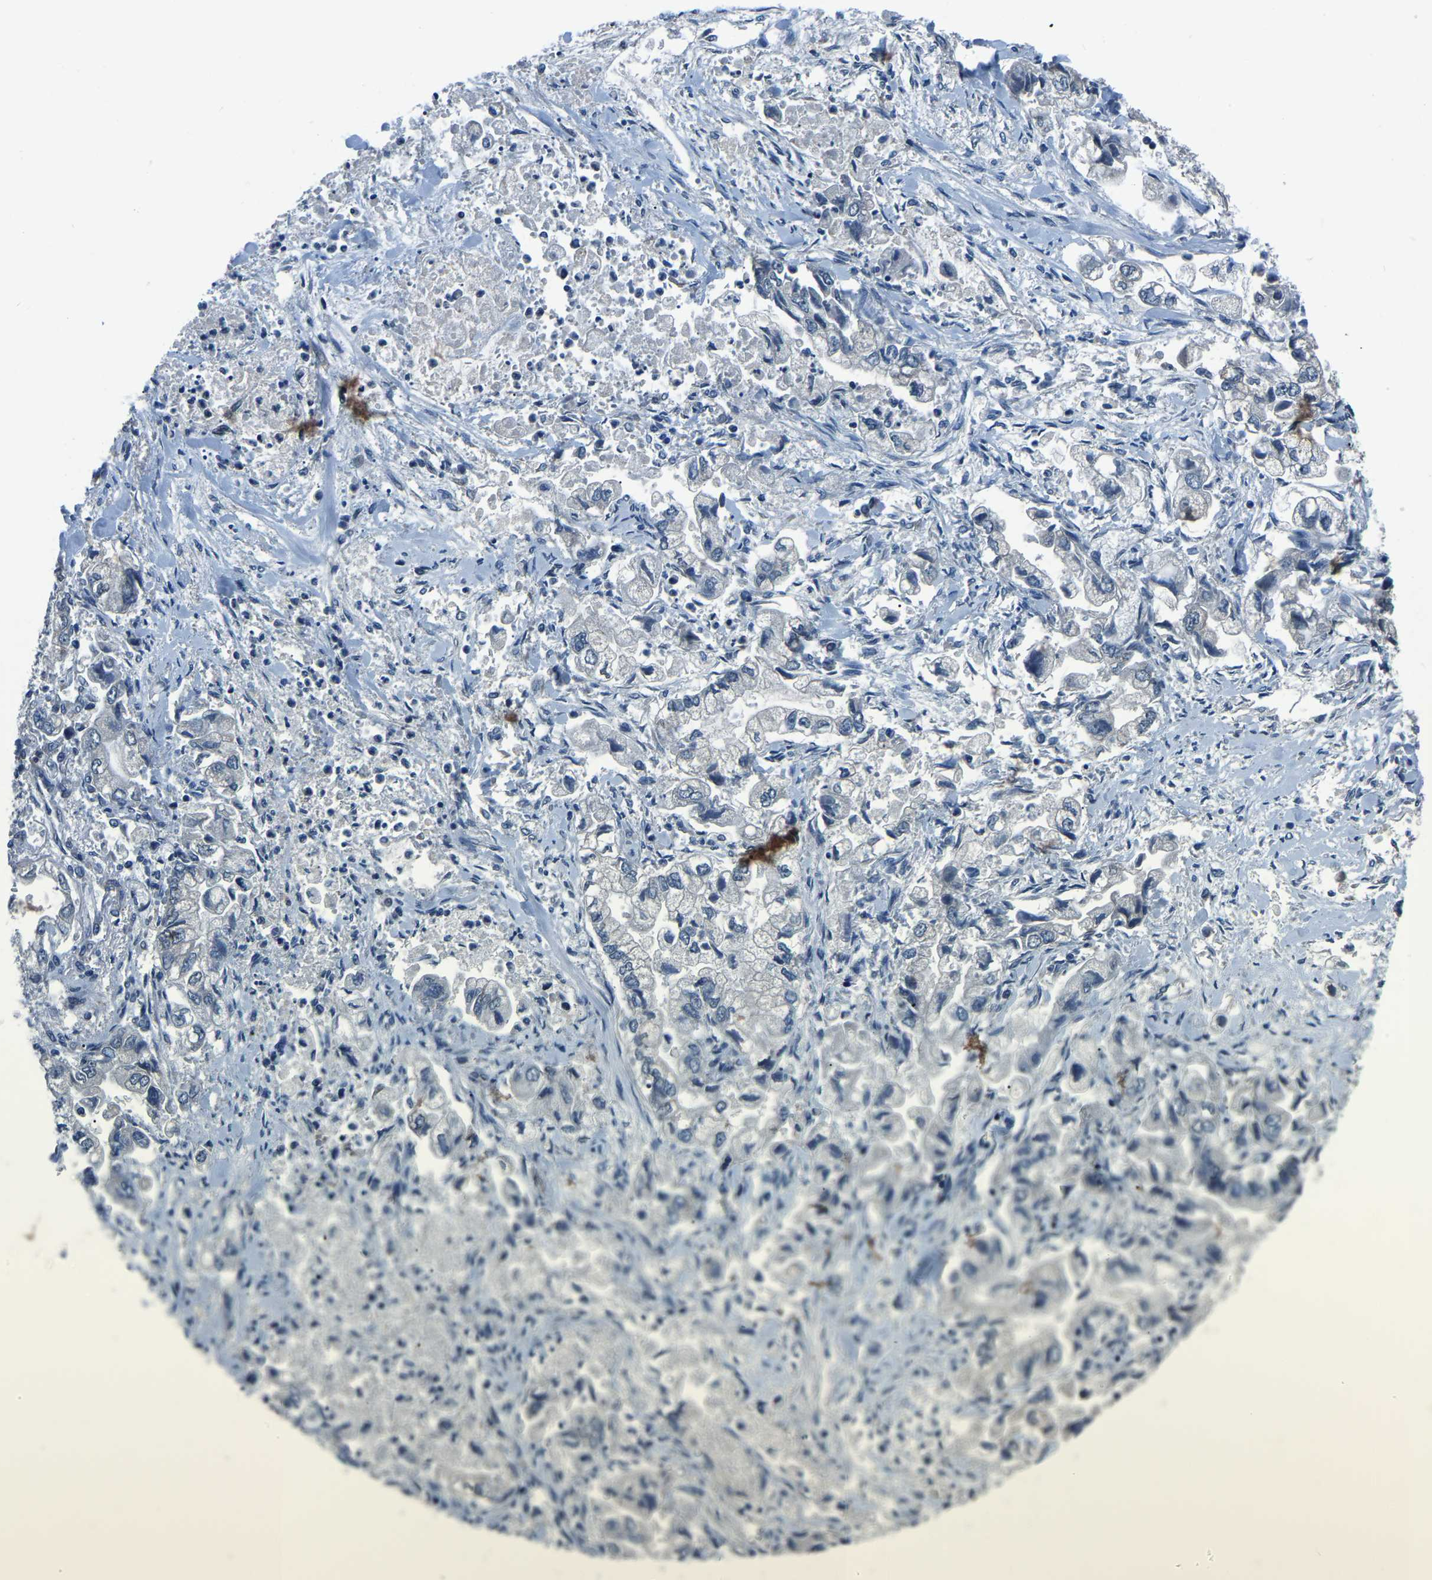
{"staining": {"intensity": "negative", "quantity": "none", "location": "none"}, "tissue": "stomach cancer", "cell_type": "Tumor cells", "image_type": "cancer", "snomed": [{"axis": "morphology", "description": "Normal tissue, NOS"}, {"axis": "morphology", "description": "Adenocarcinoma, NOS"}, {"axis": "topography", "description": "Stomach"}], "caption": "Immunohistochemistry of stomach adenocarcinoma reveals no staining in tumor cells.", "gene": "ING2", "patient": {"sex": "male", "age": 62}}